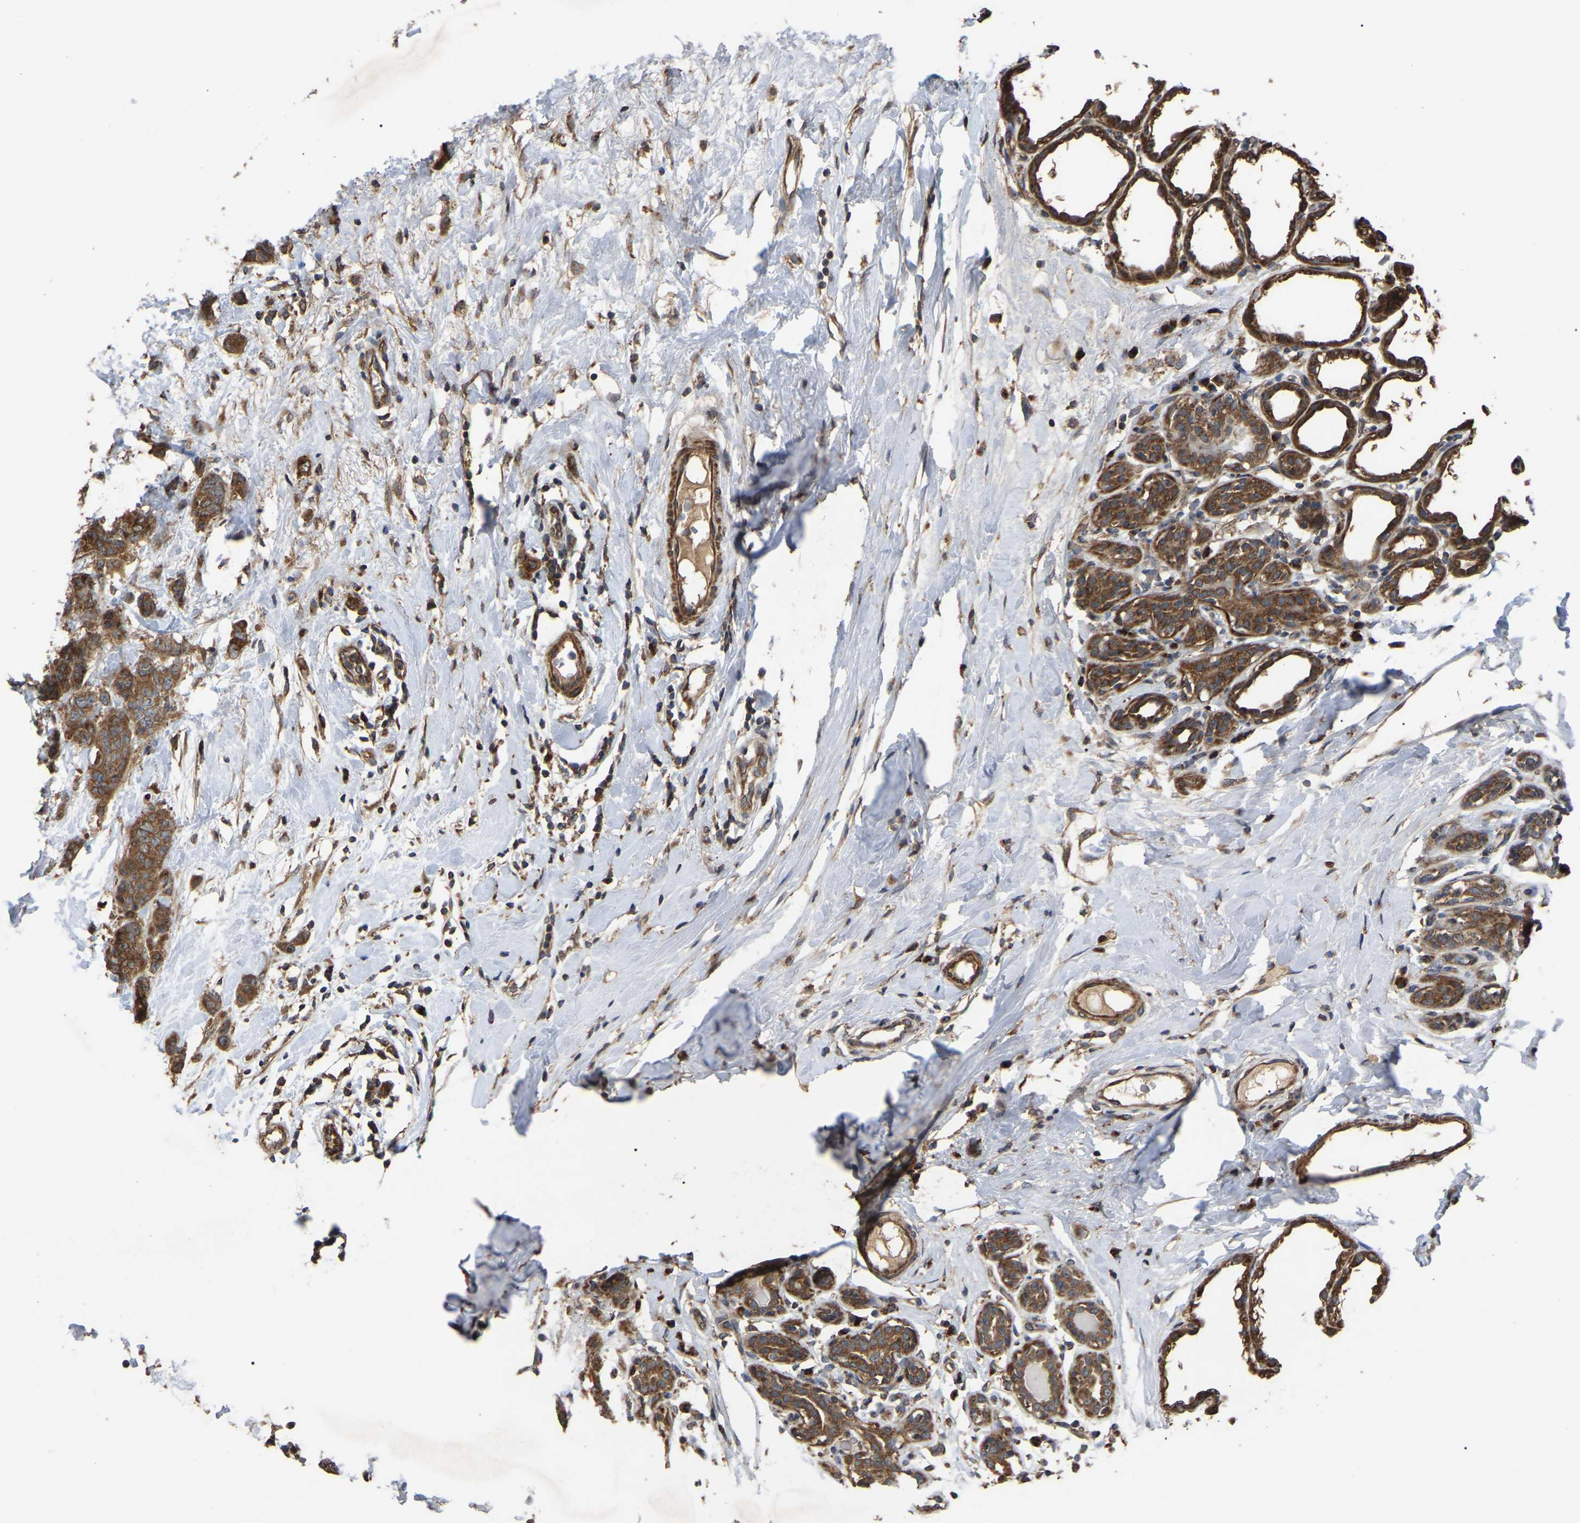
{"staining": {"intensity": "moderate", "quantity": ">75%", "location": "cytoplasmic/membranous"}, "tissue": "breast cancer", "cell_type": "Tumor cells", "image_type": "cancer", "snomed": [{"axis": "morphology", "description": "Normal tissue, NOS"}, {"axis": "morphology", "description": "Duct carcinoma"}, {"axis": "topography", "description": "Breast"}], "caption": "Breast cancer tissue exhibits moderate cytoplasmic/membranous positivity in approximately >75% of tumor cells, visualized by immunohistochemistry. The protein of interest is shown in brown color, while the nuclei are stained blue.", "gene": "GCC1", "patient": {"sex": "female", "age": 40}}